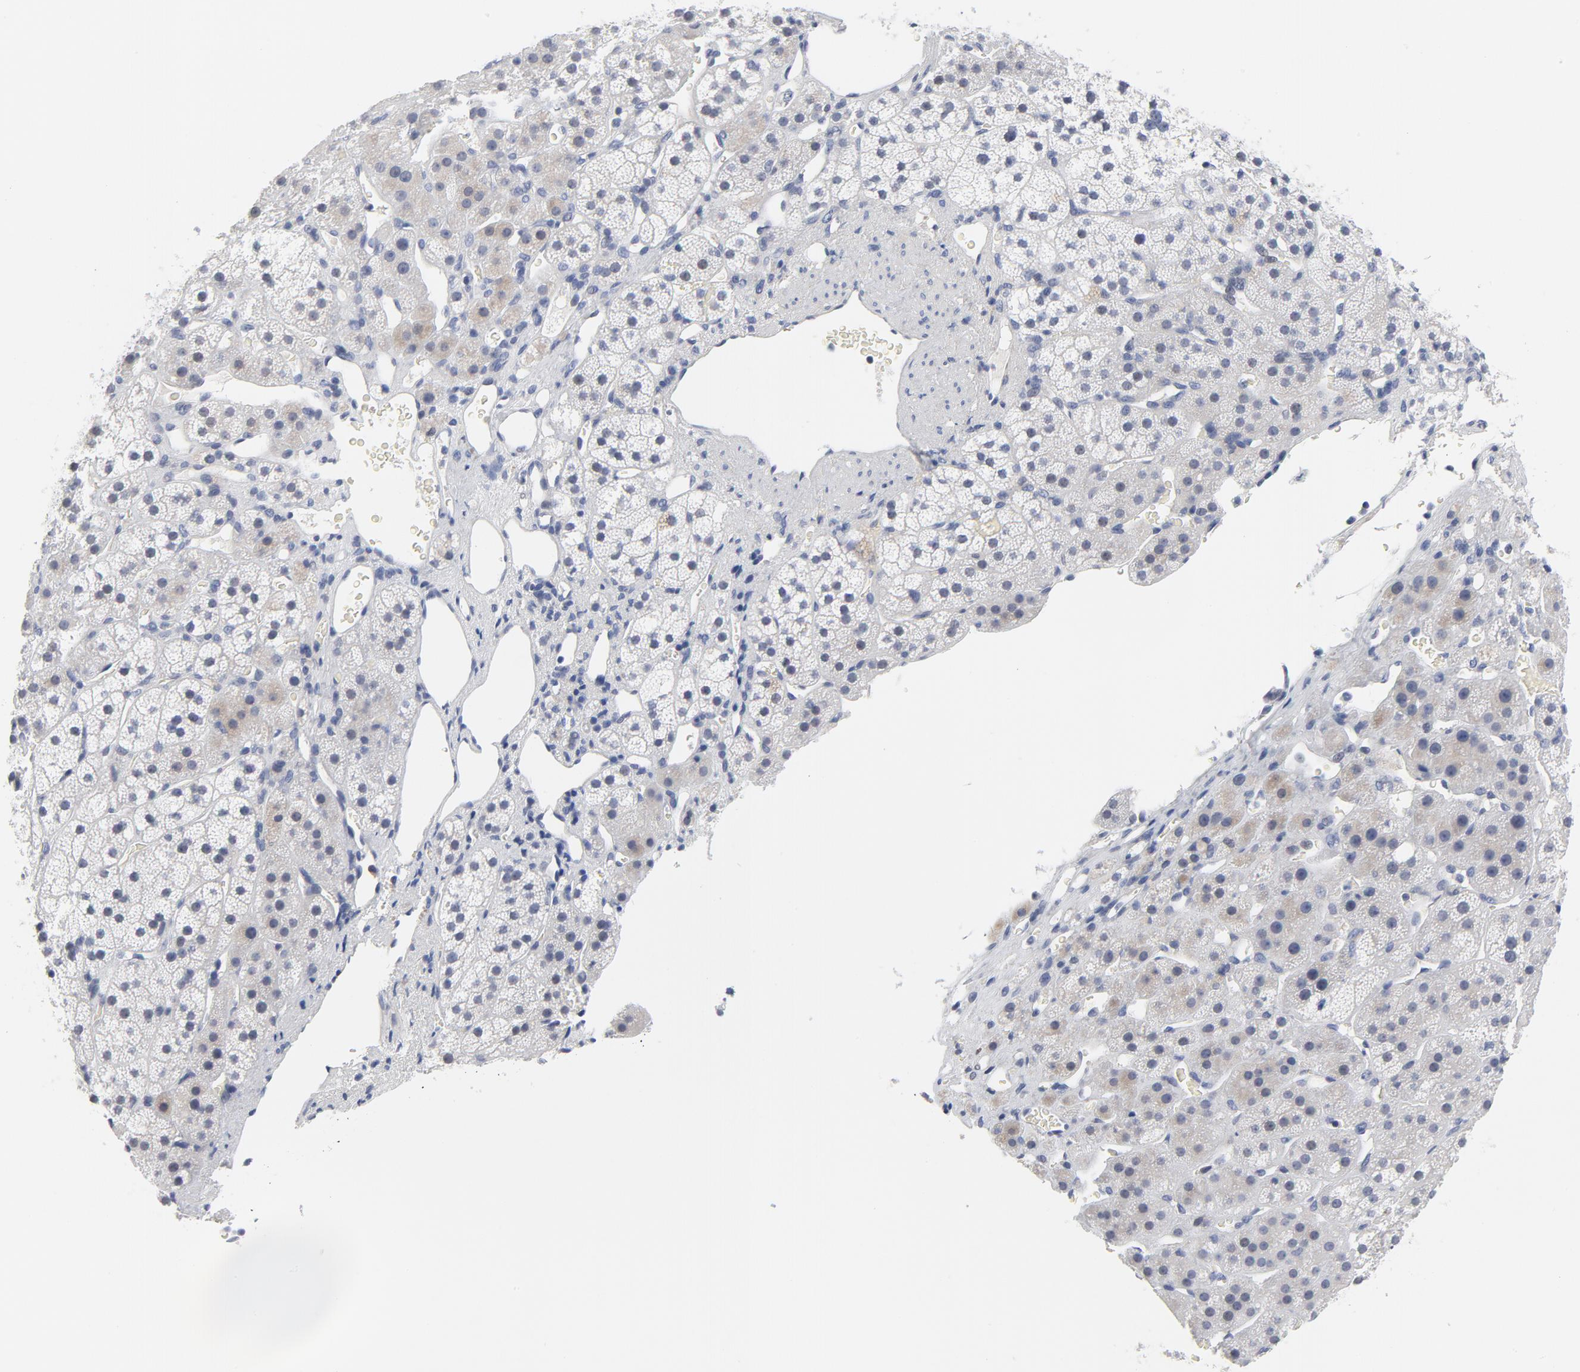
{"staining": {"intensity": "negative", "quantity": "none", "location": "none"}, "tissue": "adrenal gland", "cell_type": "Glandular cells", "image_type": "normal", "snomed": [{"axis": "morphology", "description": "Normal tissue, NOS"}, {"axis": "topography", "description": "Adrenal gland"}], "caption": "Immunohistochemistry (IHC) of benign human adrenal gland demonstrates no positivity in glandular cells.", "gene": "KCNK13", "patient": {"sex": "female", "age": 44}}